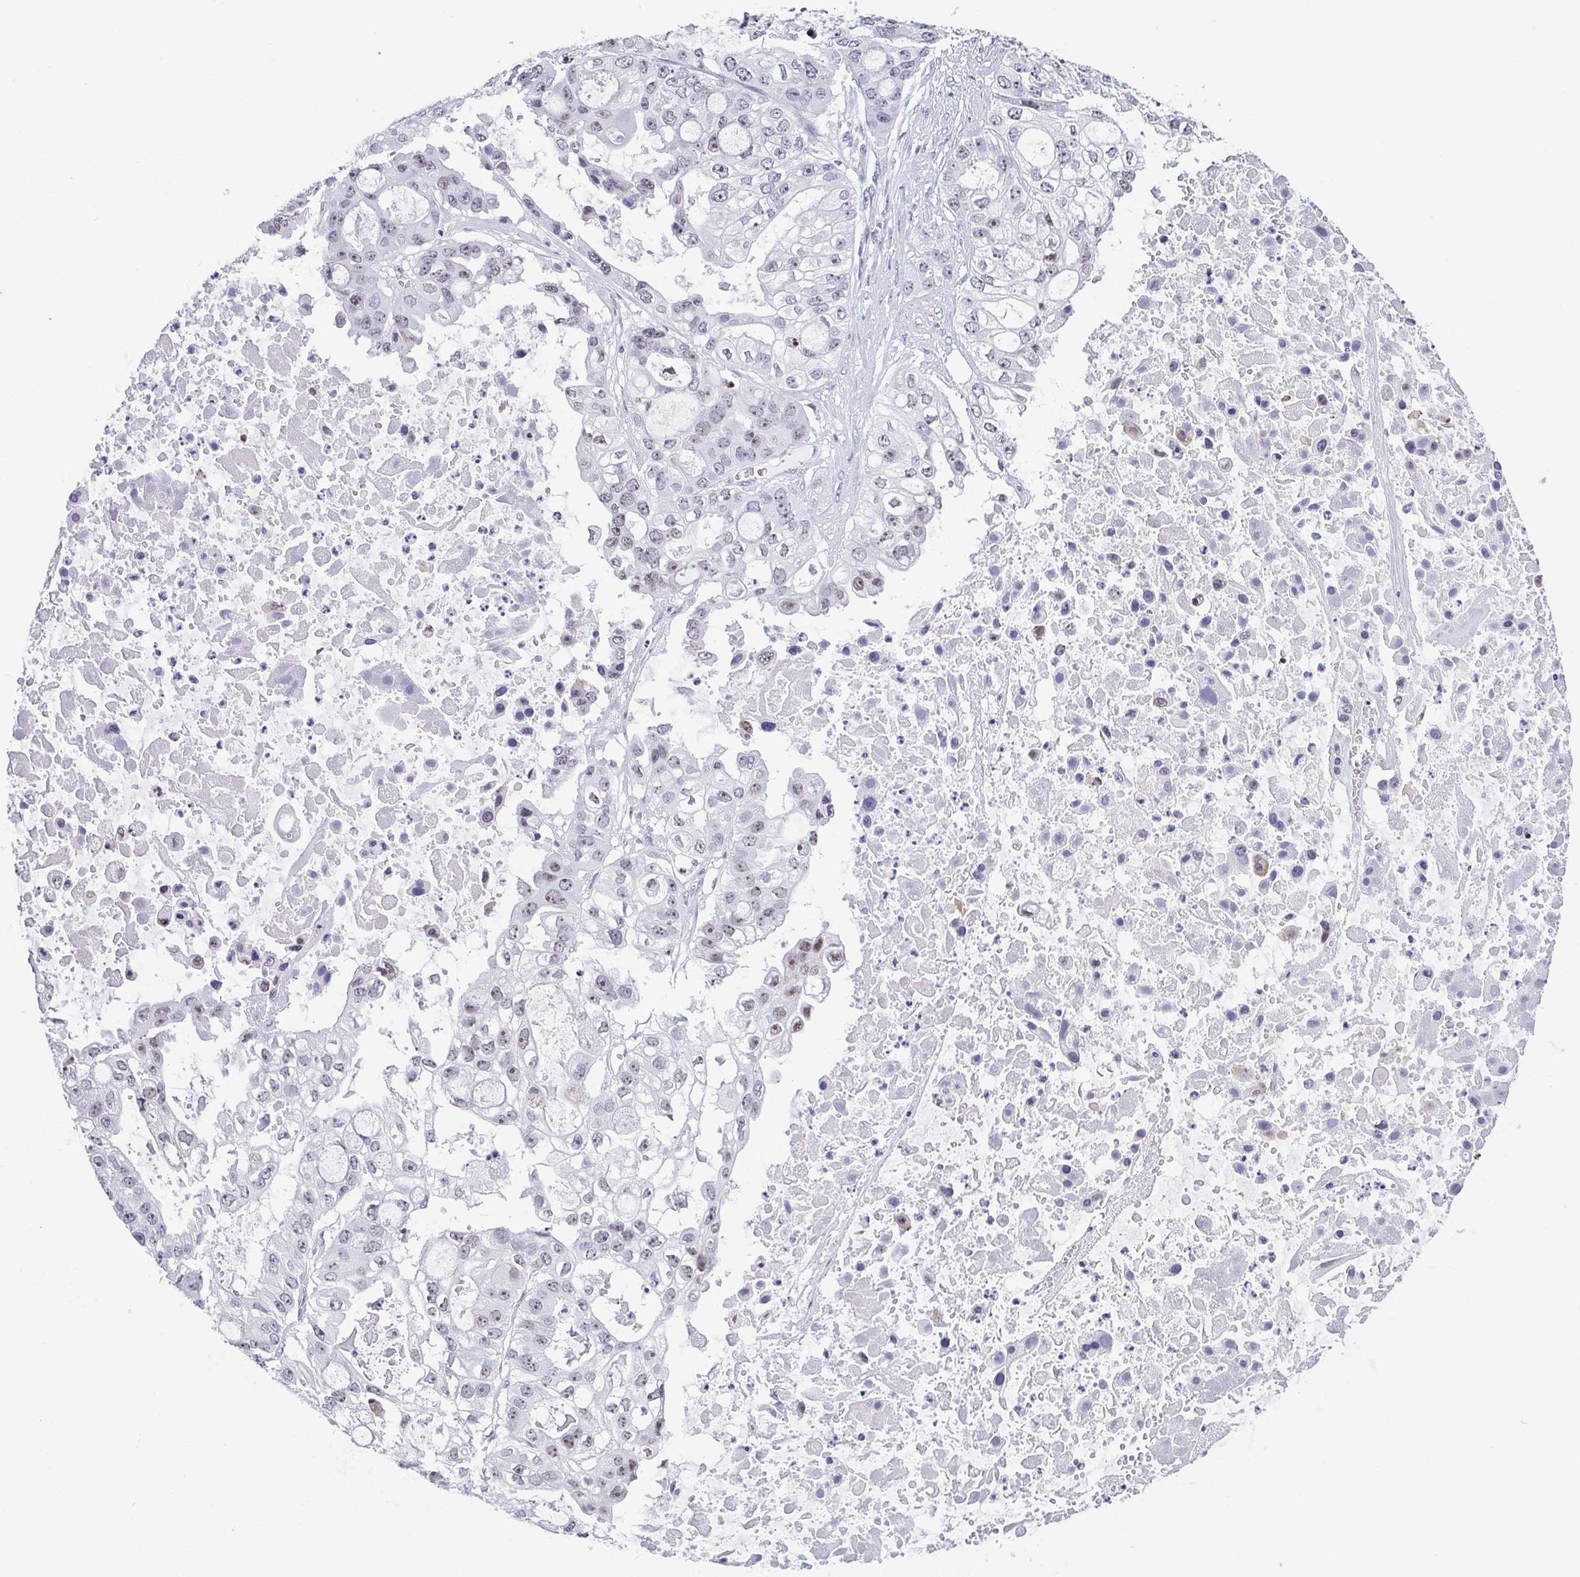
{"staining": {"intensity": "weak", "quantity": "<25%", "location": "nuclear"}, "tissue": "ovarian cancer", "cell_type": "Tumor cells", "image_type": "cancer", "snomed": [{"axis": "morphology", "description": "Cystadenocarcinoma, serous, NOS"}, {"axis": "topography", "description": "Ovary"}], "caption": "This is an immunohistochemistry (IHC) histopathology image of ovarian cancer. There is no positivity in tumor cells.", "gene": "BZW1", "patient": {"sex": "female", "age": 56}}